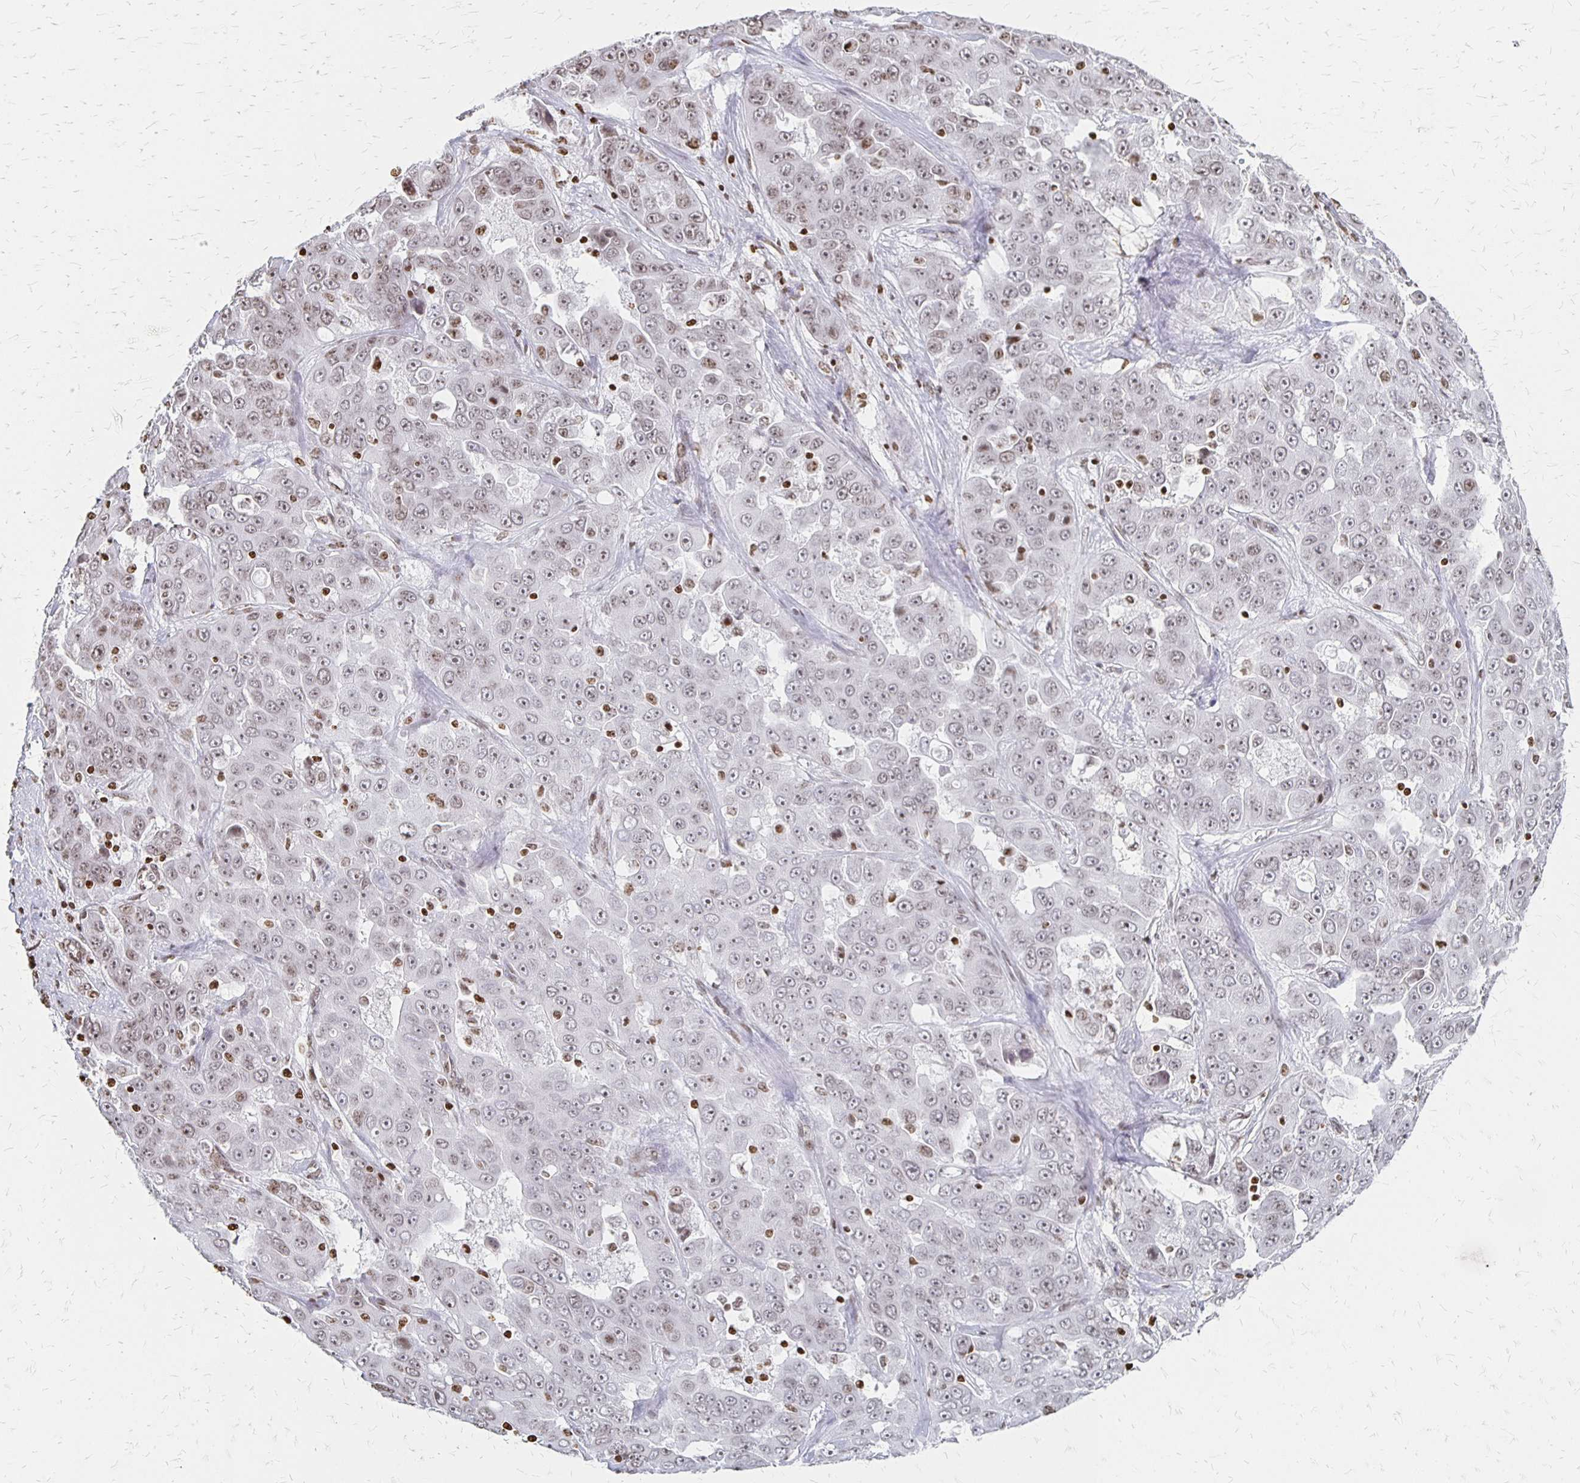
{"staining": {"intensity": "weak", "quantity": ">75%", "location": "nuclear"}, "tissue": "liver cancer", "cell_type": "Tumor cells", "image_type": "cancer", "snomed": [{"axis": "morphology", "description": "Cholangiocarcinoma"}, {"axis": "topography", "description": "Liver"}], "caption": "Protein analysis of liver cholangiocarcinoma tissue demonstrates weak nuclear positivity in about >75% of tumor cells.", "gene": "ZNF280C", "patient": {"sex": "female", "age": 52}}